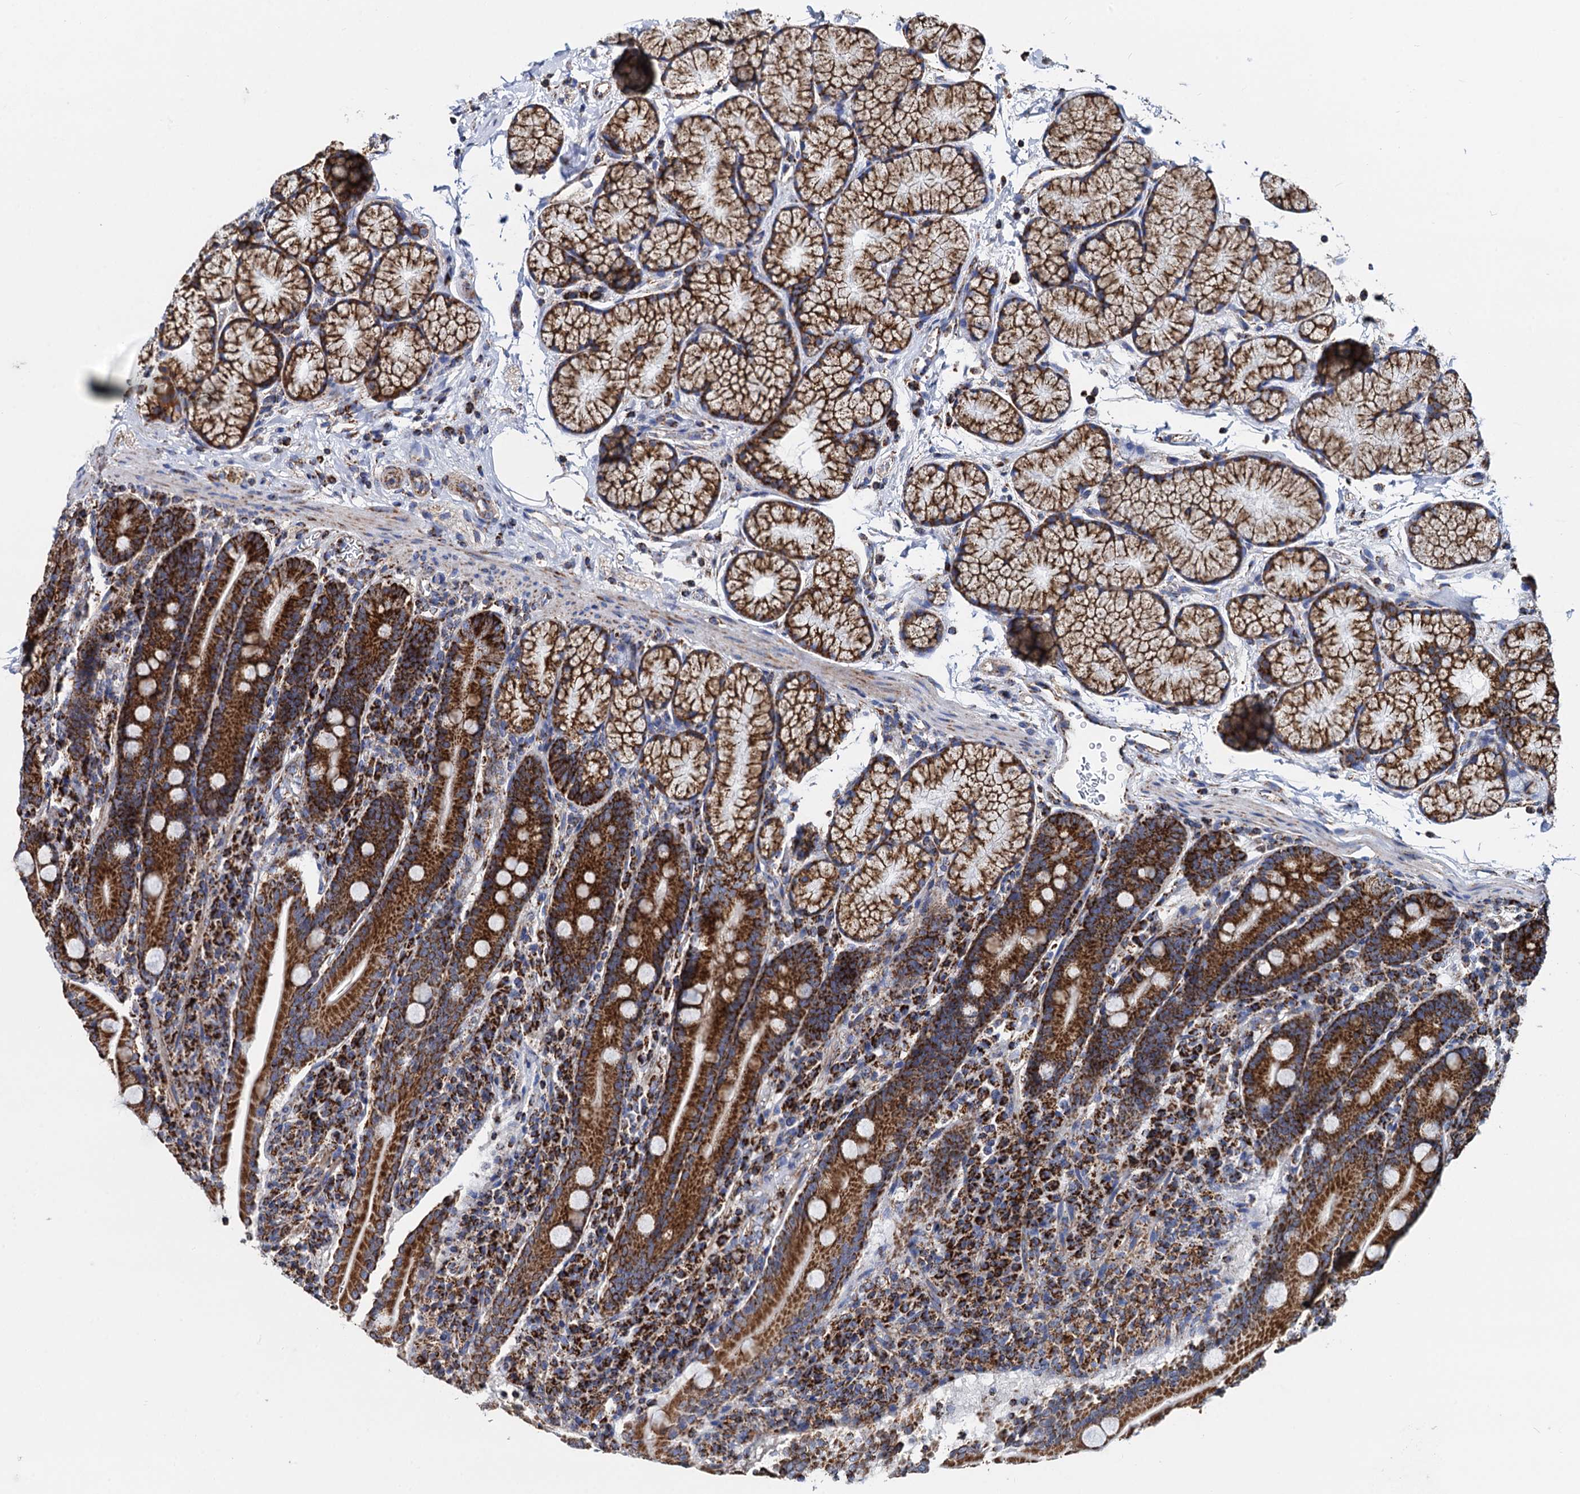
{"staining": {"intensity": "strong", "quantity": ">75%", "location": "cytoplasmic/membranous"}, "tissue": "duodenum", "cell_type": "Glandular cells", "image_type": "normal", "snomed": [{"axis": "morphology", "description": "Normal tissue, NOS"}, {"axis": "topography", "description": "Duodenum"}], "caption": "Immunohistochemistry (IHC) of normal human duodenum demonstrates high levels of strong cytoplasmic/membranous staining in about >75% of glandular cells.", "gene": "TIMM10", "patient": {"sex": "male", "age": 35}}